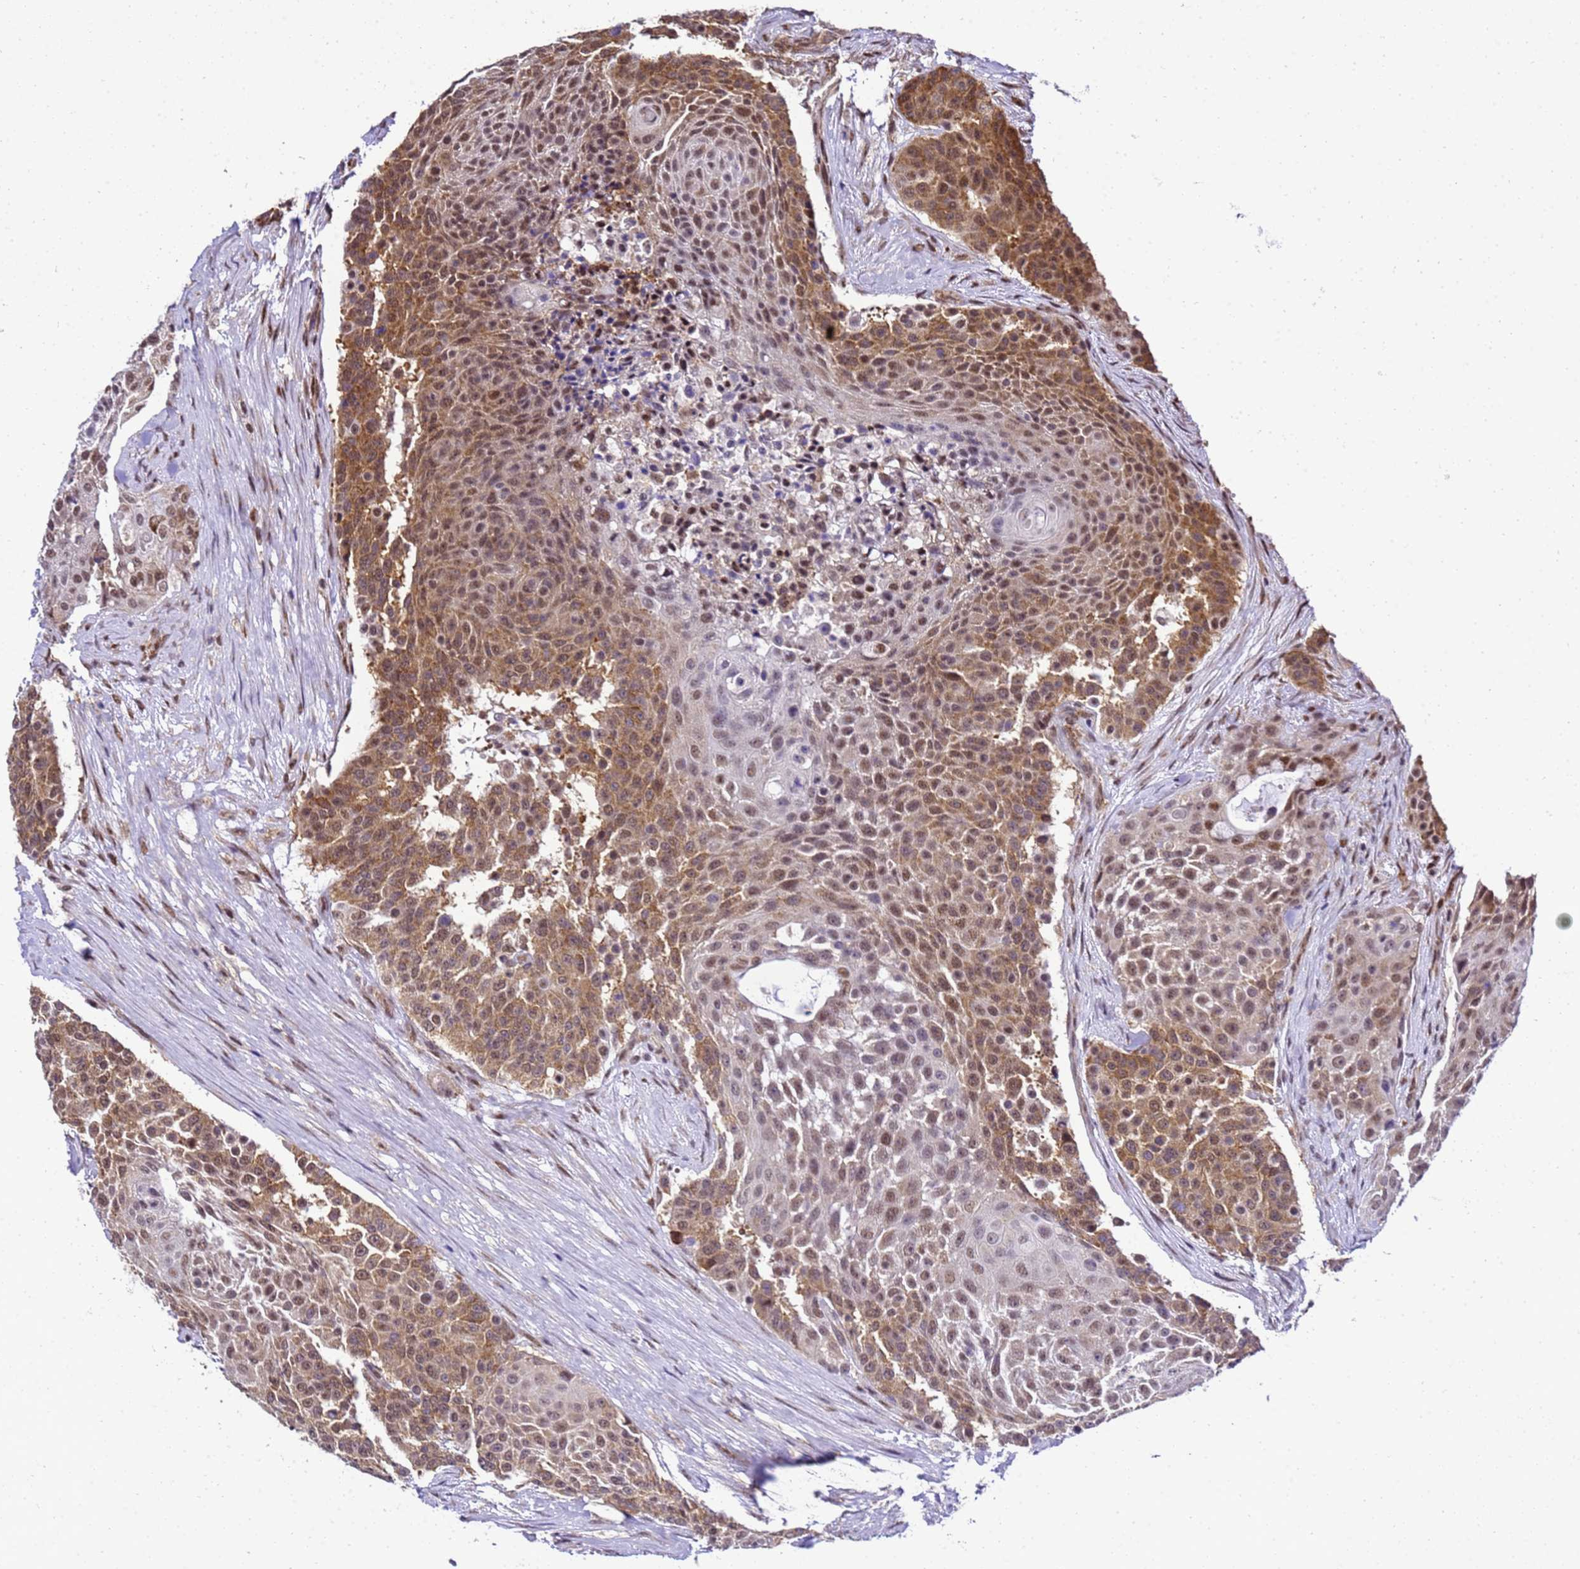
{"staining": {"intensity": "moderate", "quantity": ">75%", "location": "cytoplasmic/membranous,nuclear"}, "tissue": "urothelial cancer", "cell_type": "Tumor cells", "image_type": "cancer", "snomed": [{"axis": "morphology", "description": "Urothelial carcinoma, High grade"}, {"axis": "topography", "description": "Urinary bladder"}], "caption": "A histopathology image showing moderate cytoplasmic/membranous and nuclear staining in about >75% of tumor cells in urothelial cancer, as visualized by brown immunohistochemical staining.", "gene": "SMN1", "patient": {"sex": "female", "age": 63}}